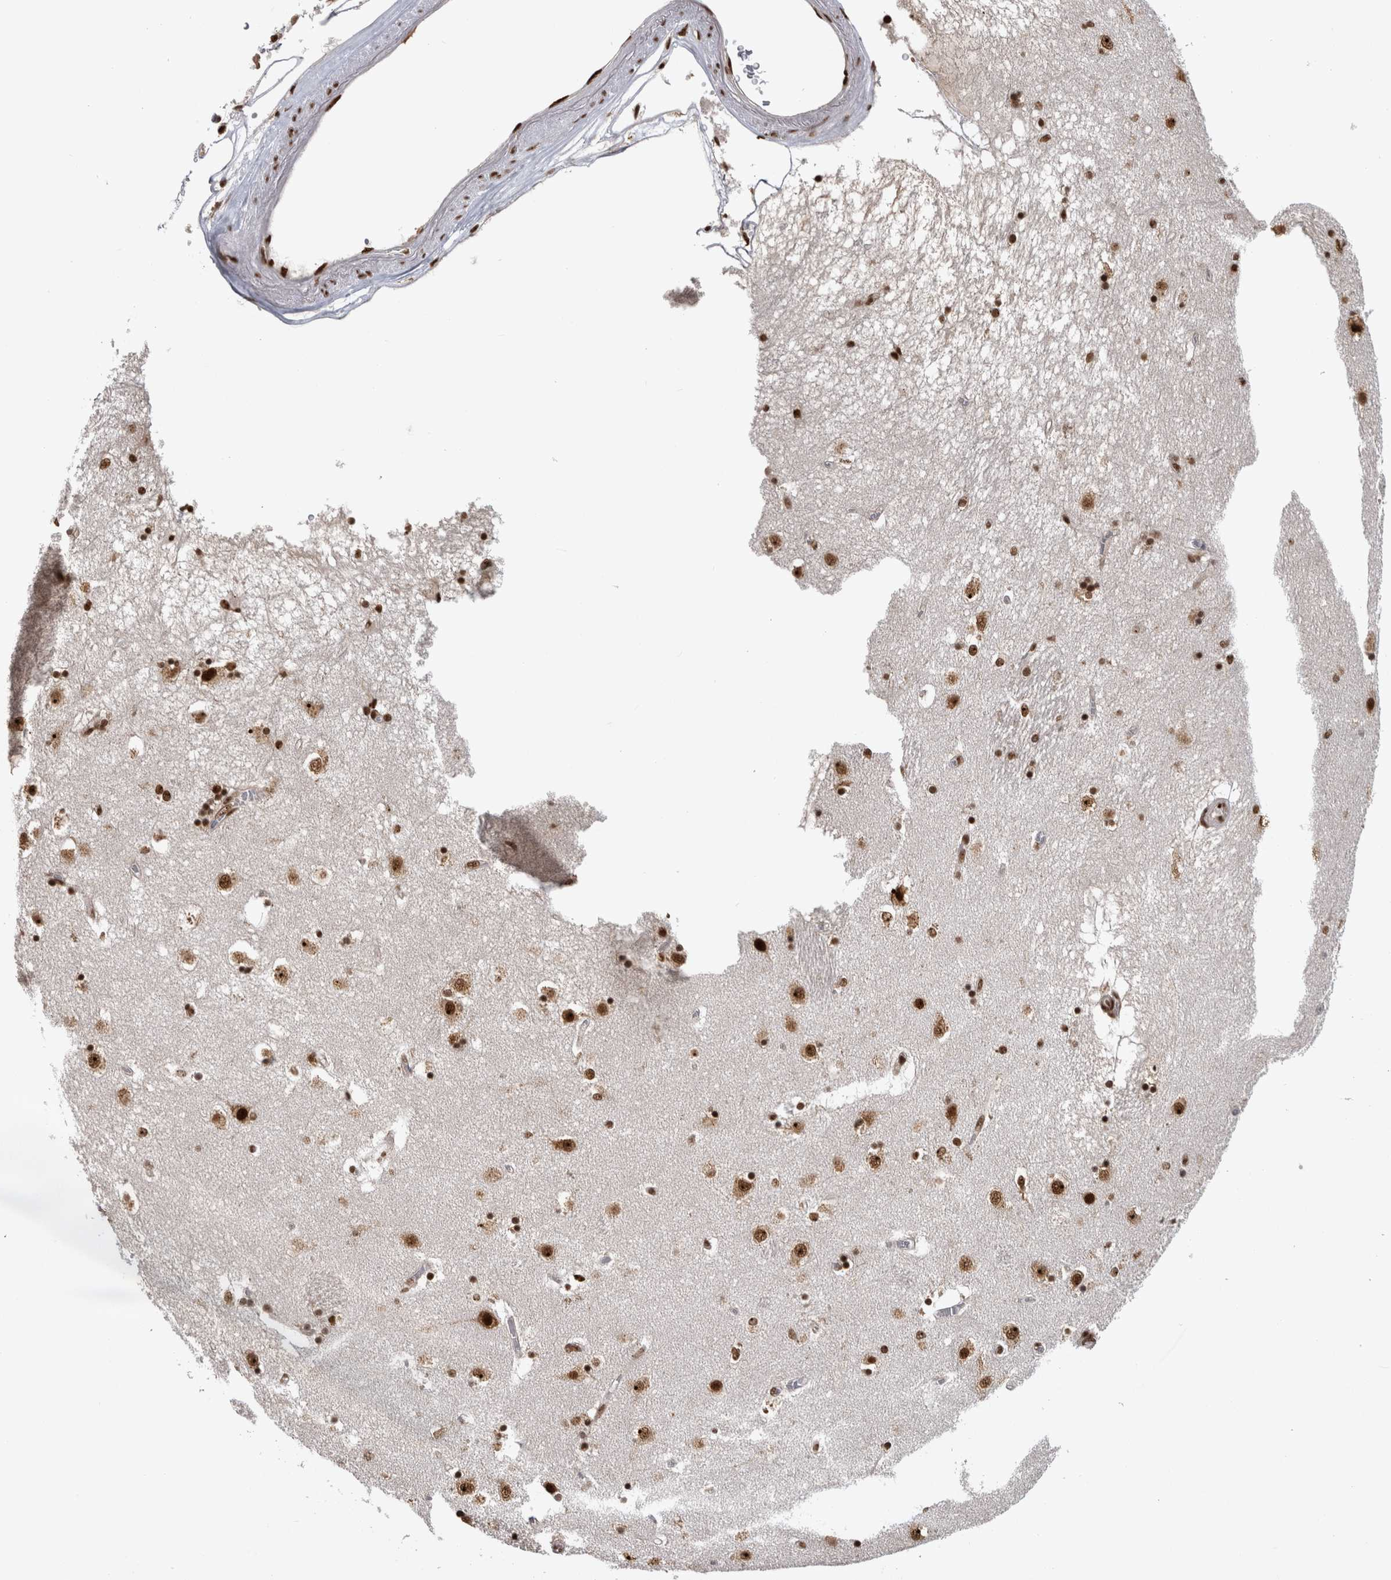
{"staining": {"intensity": "strong", "quantity": ">75%", "location": "nuclear"}, "tissue": "caudate", "cell_type": "Glial cells", "image_type": "normal", "snomed": [{"axis": "morphology", "description": "Normal tissue, NOS"}, {"axis": "topography", "description": "Lateral ventricle wall"}], "caption": "Strong nuclear positivity for a protein is present in about >75% of glial cells of benign caudate using IHC.", "gene": "ZSCAN2", "patient": {"sex": "male", "age": 70}}